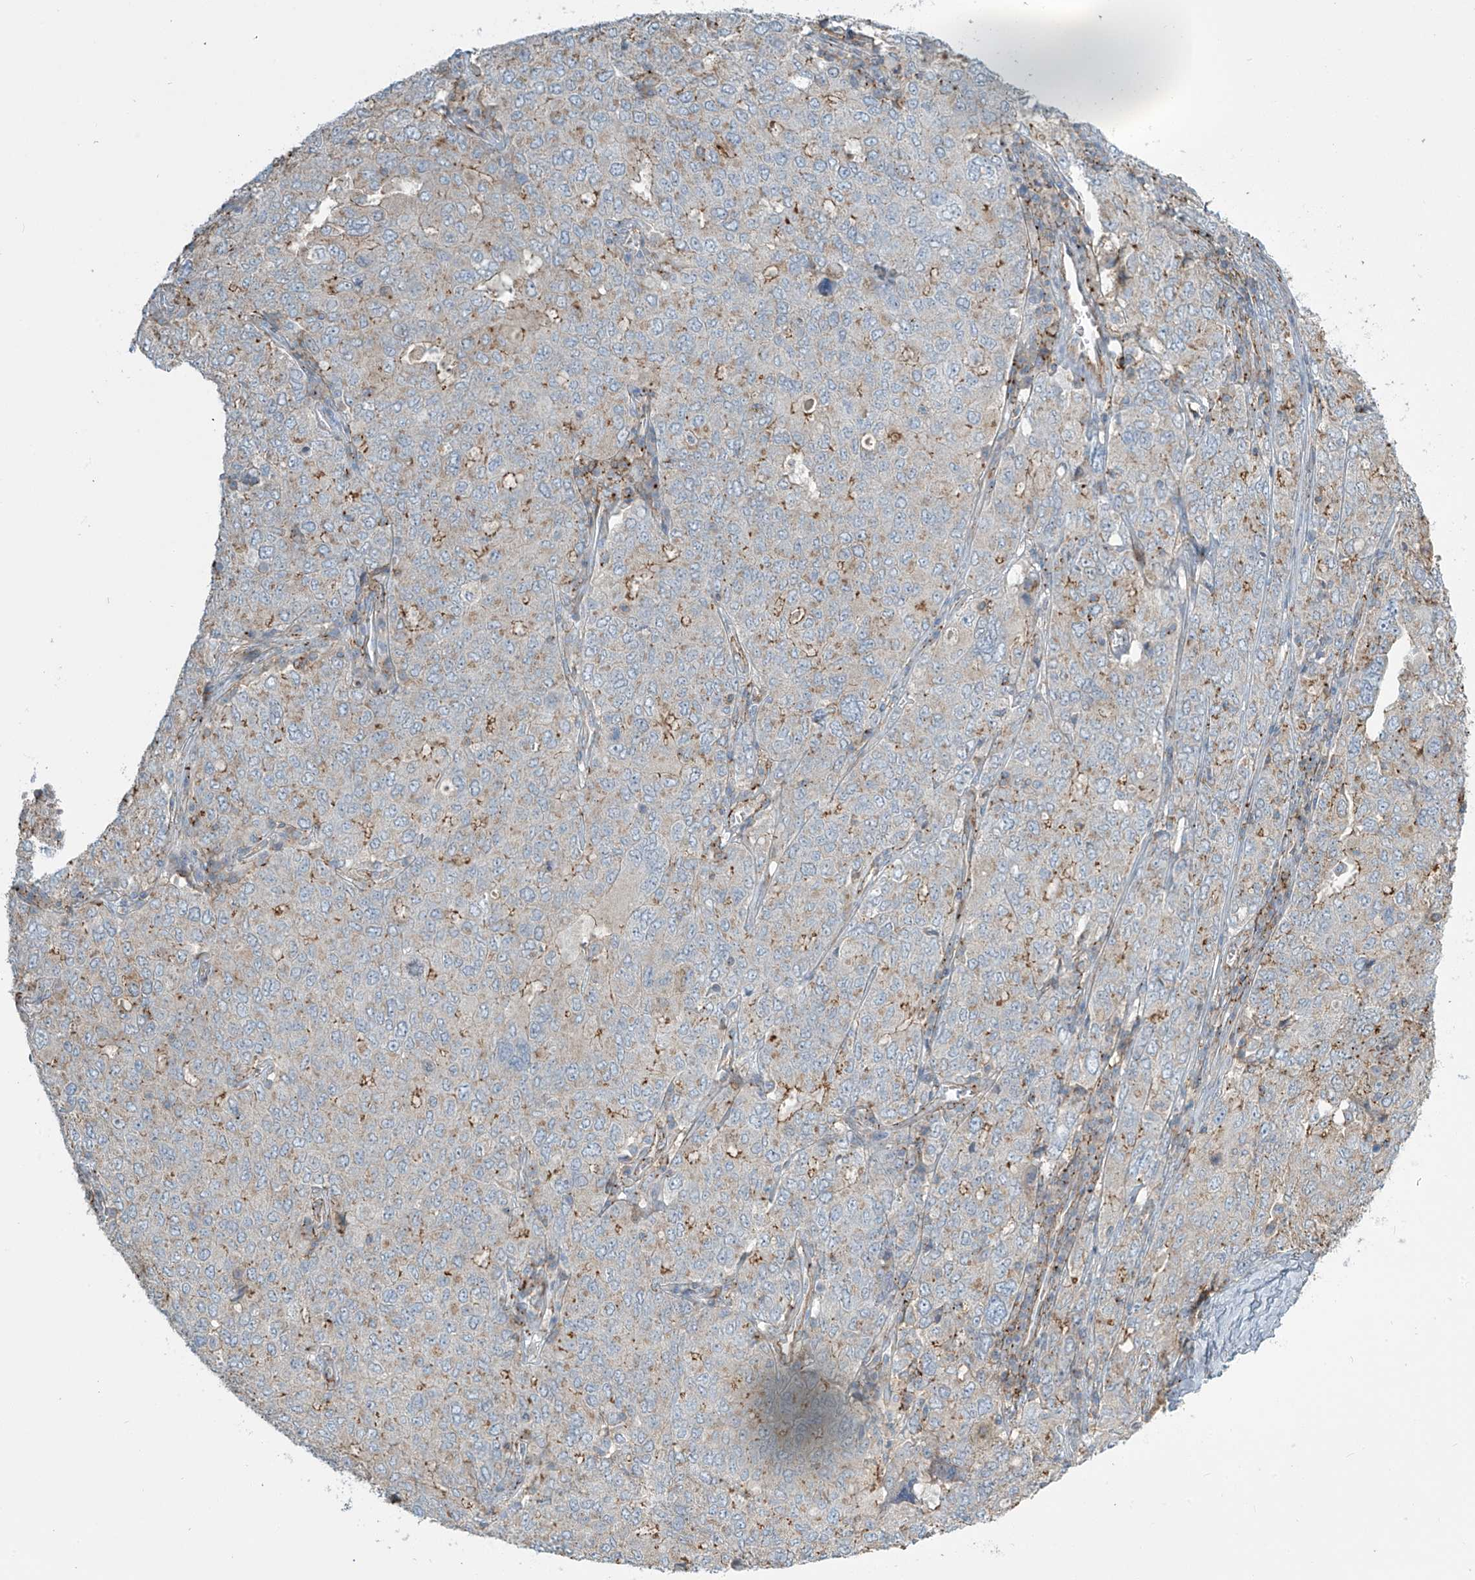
{"staining": {"intensity": "moderate", "quantity": "<25%", "location": "cytoplasmic/membranous"}, "tissue": "ovarian cancer", "cell_type": "Tumor cells", "image_type": "cancer", "snomed": [{"axis": "morphology", "description": "Carcinoma, endometroid"}, {"axis": "topography", "description": "Ovary"}], "caption": "About <25% of tumor cells in human ovarian endometroid carcinoma exhibit moderate cytoplasmic/membranous protein staining as visualized by brown immunohistochemical staining.", "gene": "SLC9A2", "patient": {"sex": "female", "age": 62}}